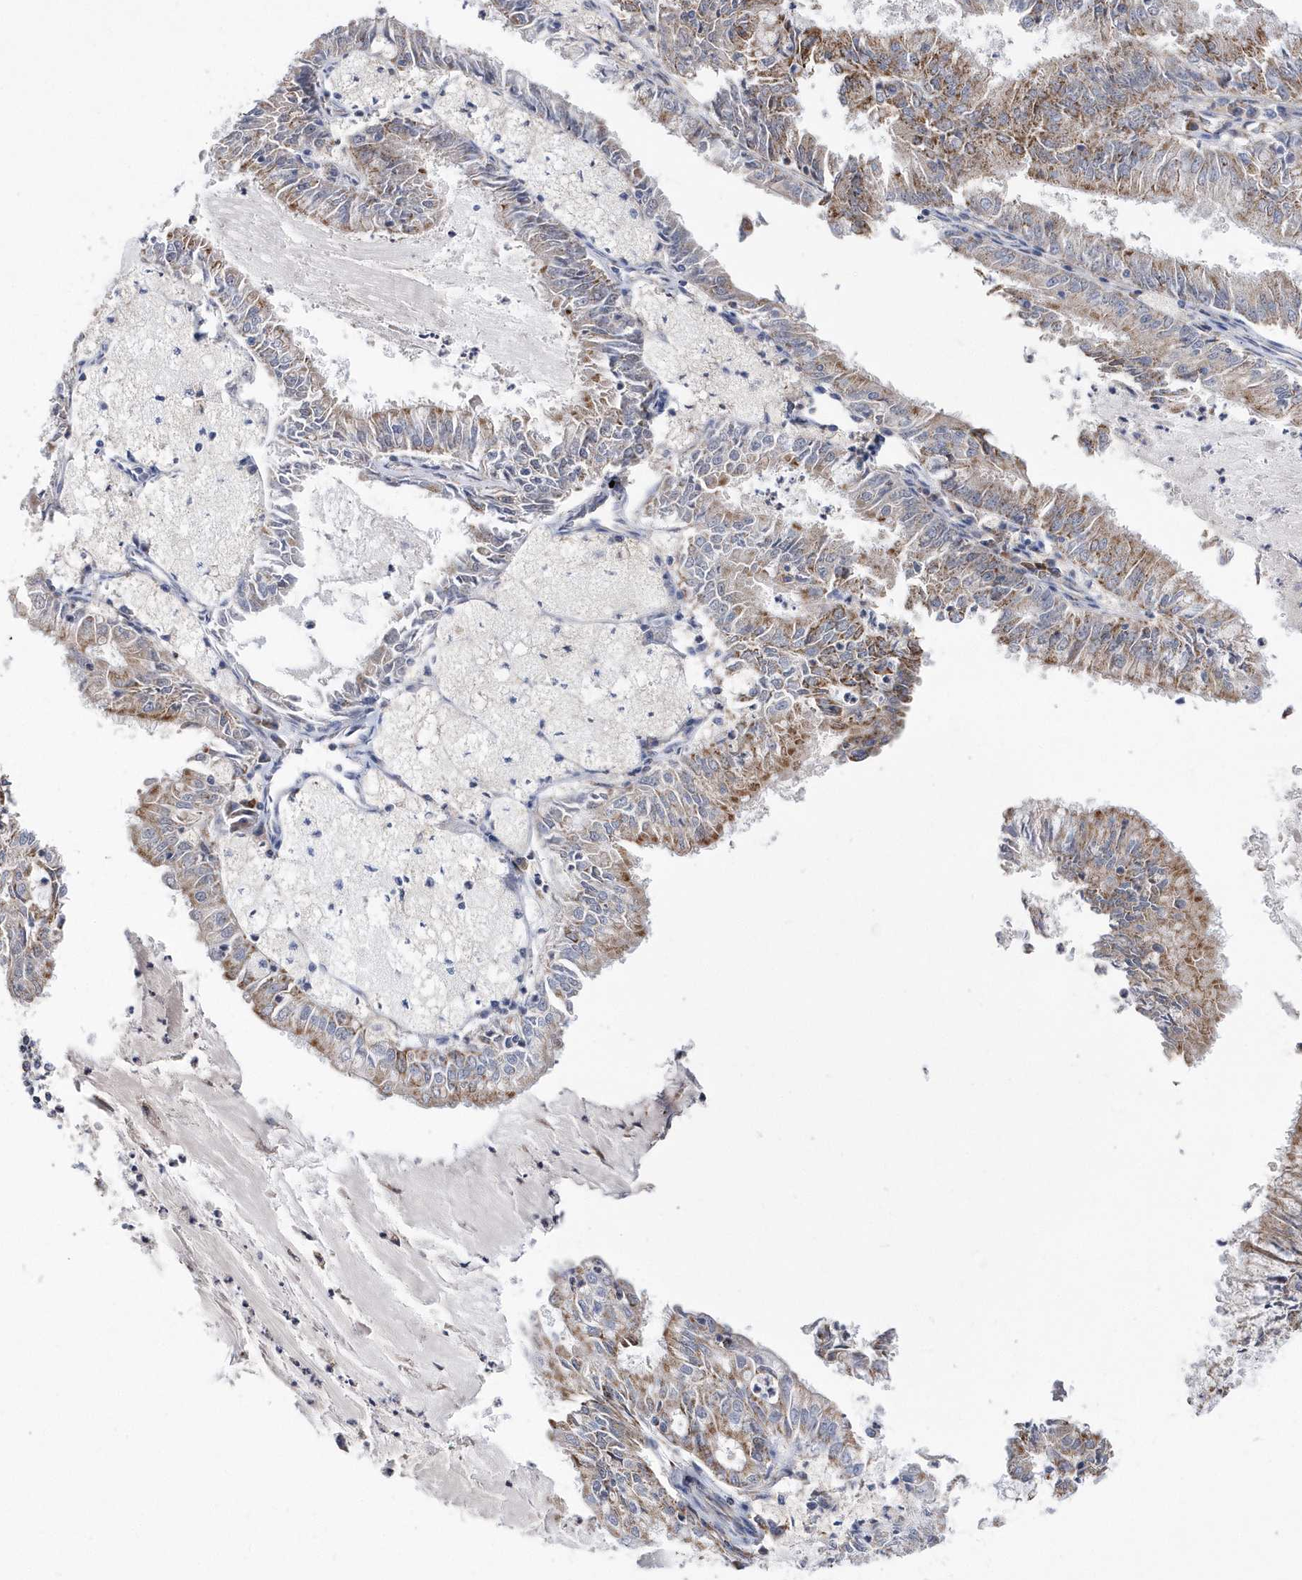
{"staining": {"intensity": "moderate", "quantity": "25%-75%", "location": "cytoplasmic/membranous"}, "tissue": "endometrial cancer", "cell_type": "Tumor cells", "image_type": "cancer", "snomed": [{"axis": "morphology", "description": "Adenocarcinoma, NOS"}, {"axis": "topography", "description": "Endometrium"}], "caption": "Endometrial cancer (adenocarcinoma) stained with immunohistochemistry (IHC) shows moderate cytoplasmic/membranous positivity in approximately 25%-75% of tumor cells.", "gene": "SPATA5", "patient": {"sex": "female", "age": 57}}